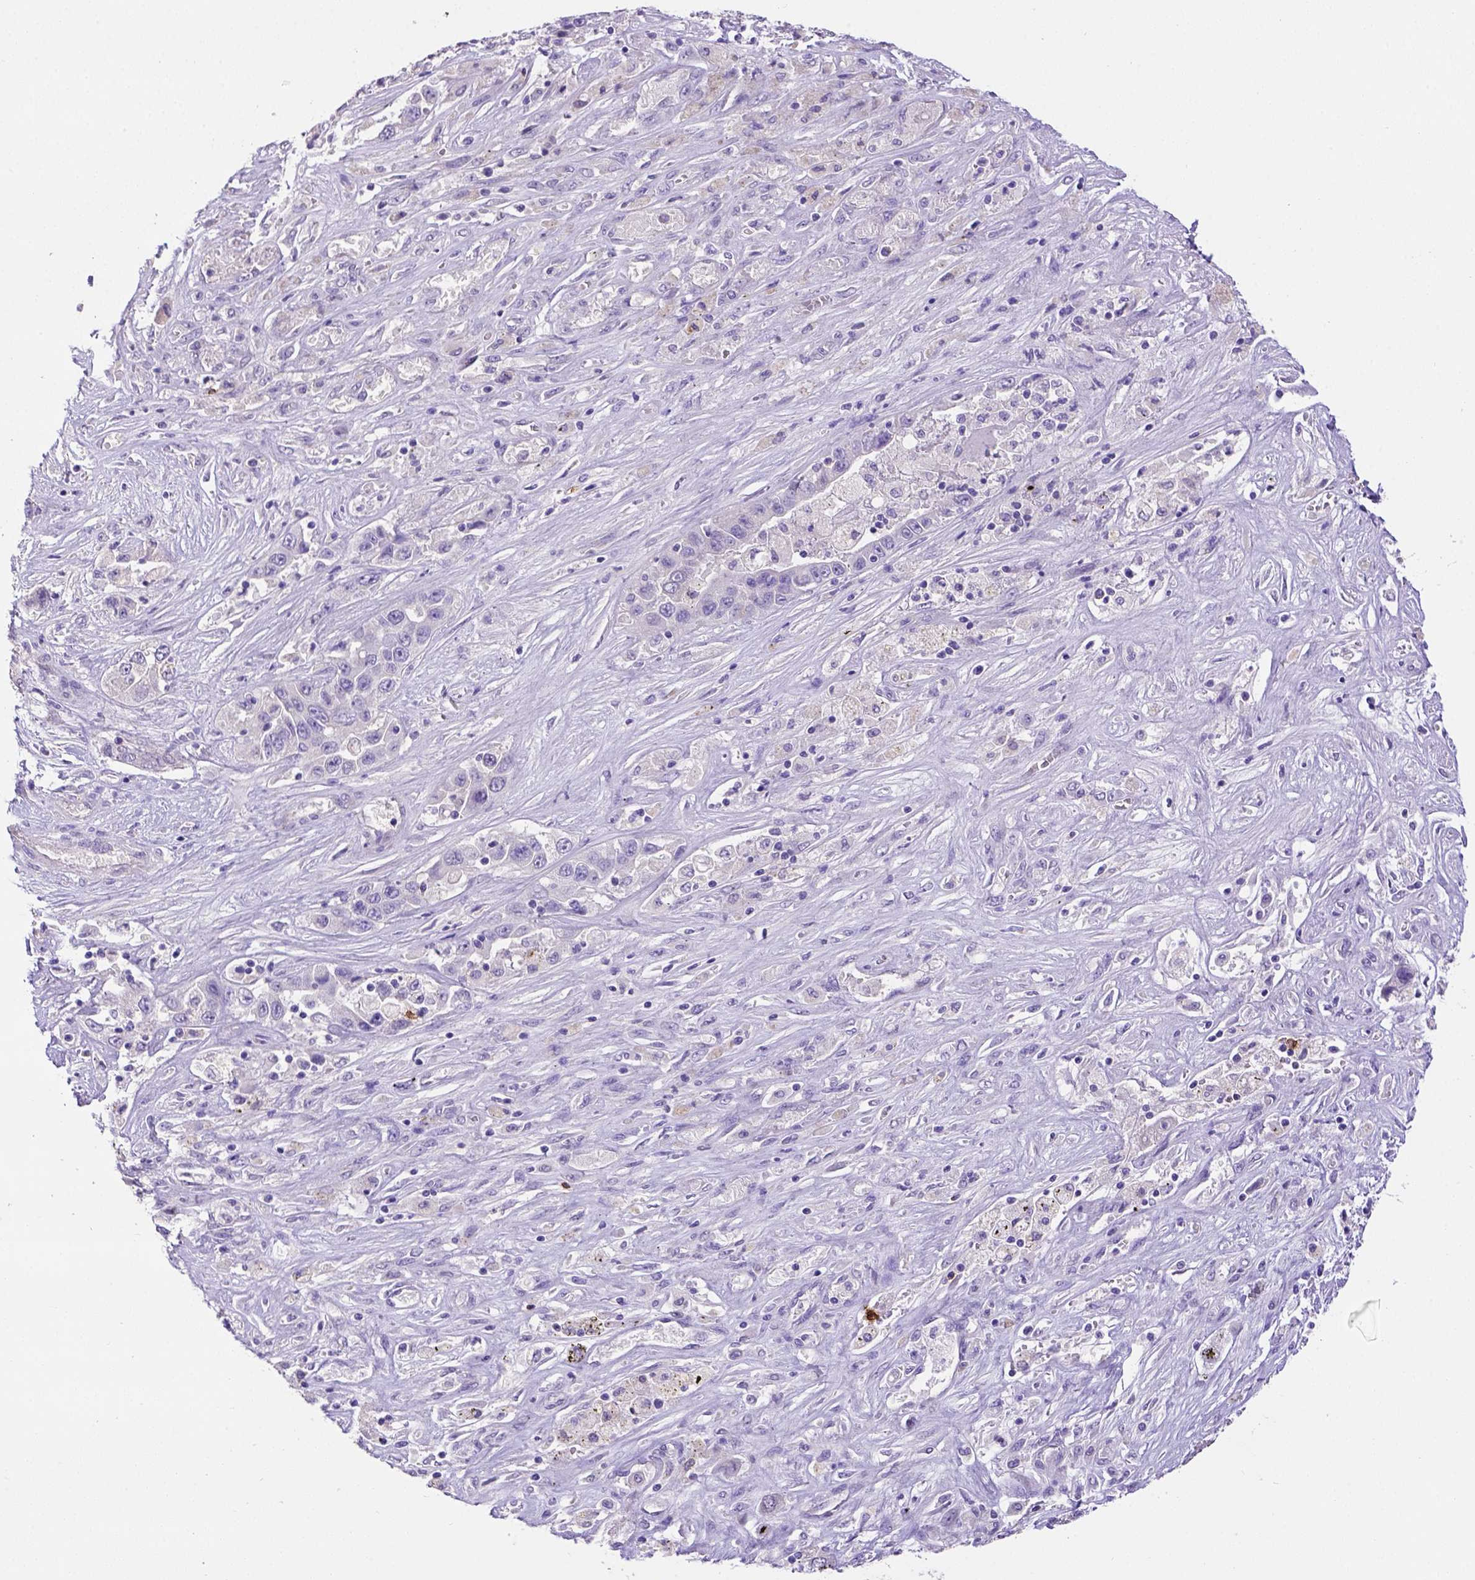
{"staining": {"intensity": "negative", "quantity": "none", "location": "none"}, "tissue": "liver cancer", "cell_type": "Tumor cells", "image_type": "cancer", "snomed": [{"axis": "morphology", "description": "Cholangiocarcinoma"}, {"axis": "topography", "description": "Liver"}], "caption": "IHC of human liver cholangiocarcinoma shows no expression in tumor cells.", "gene": "B3GAT1", "patient": {"sex": "female", "age": 52}}